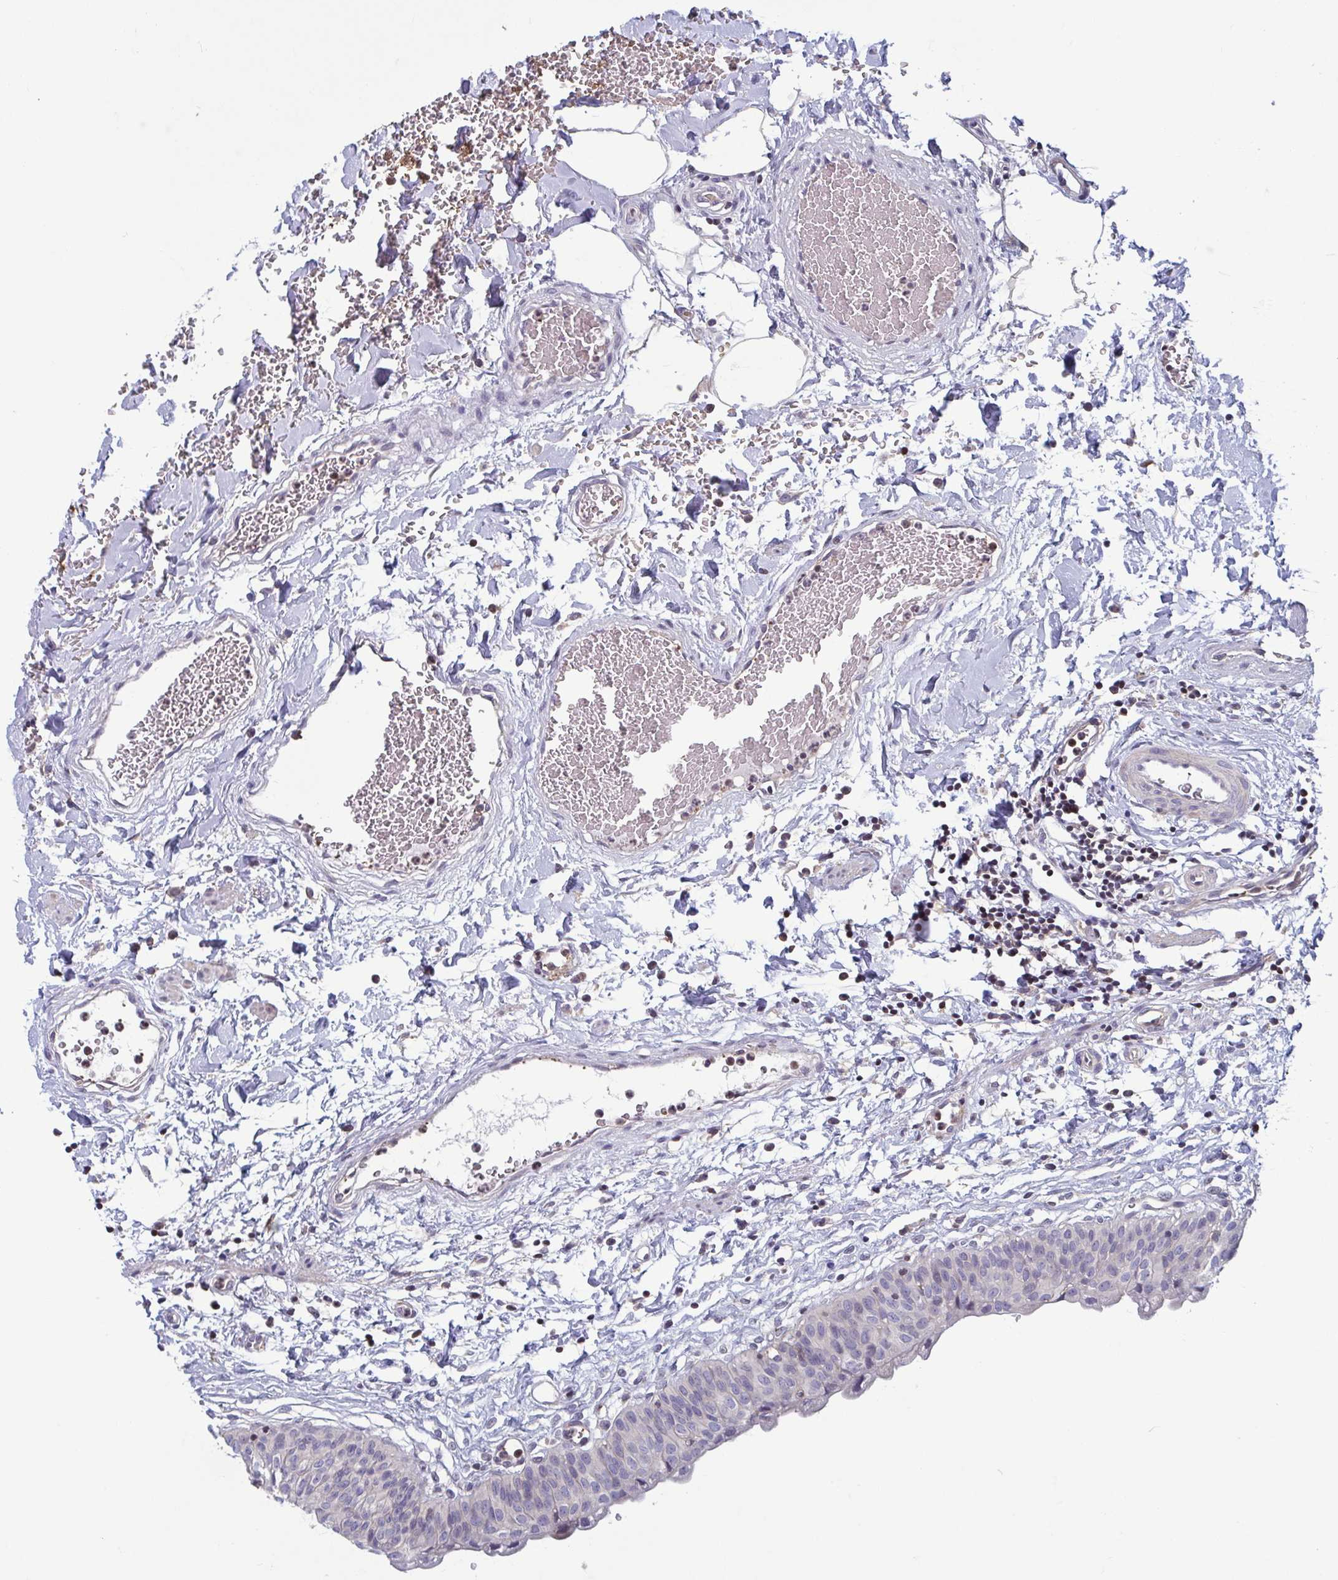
{"staining": {"intensity": "negative", "quantity": "none", "location": "none"}, "tissue": "urinary bladder", "cell_type": "Urothelial cells", "image_type": "normal", "snomed": [{"axis": "morphology", "description": "Normal tissue, NOS"}, {"axis": "topography", "description": "Urinary bladder"}], "caption": "Immunohistochemistry (IHC) micrograph of unremarkable urinary bladder: human urinary bladder stained with DAB displays no significant protein expression in urothelial cells. (DAB (3,3'-diaminobenzidine) immunohistochemistry visualized using brightfield microscopy, high magnification).", "gene": "LRRC38", "patient": {"sex": "male", "age": 55}}